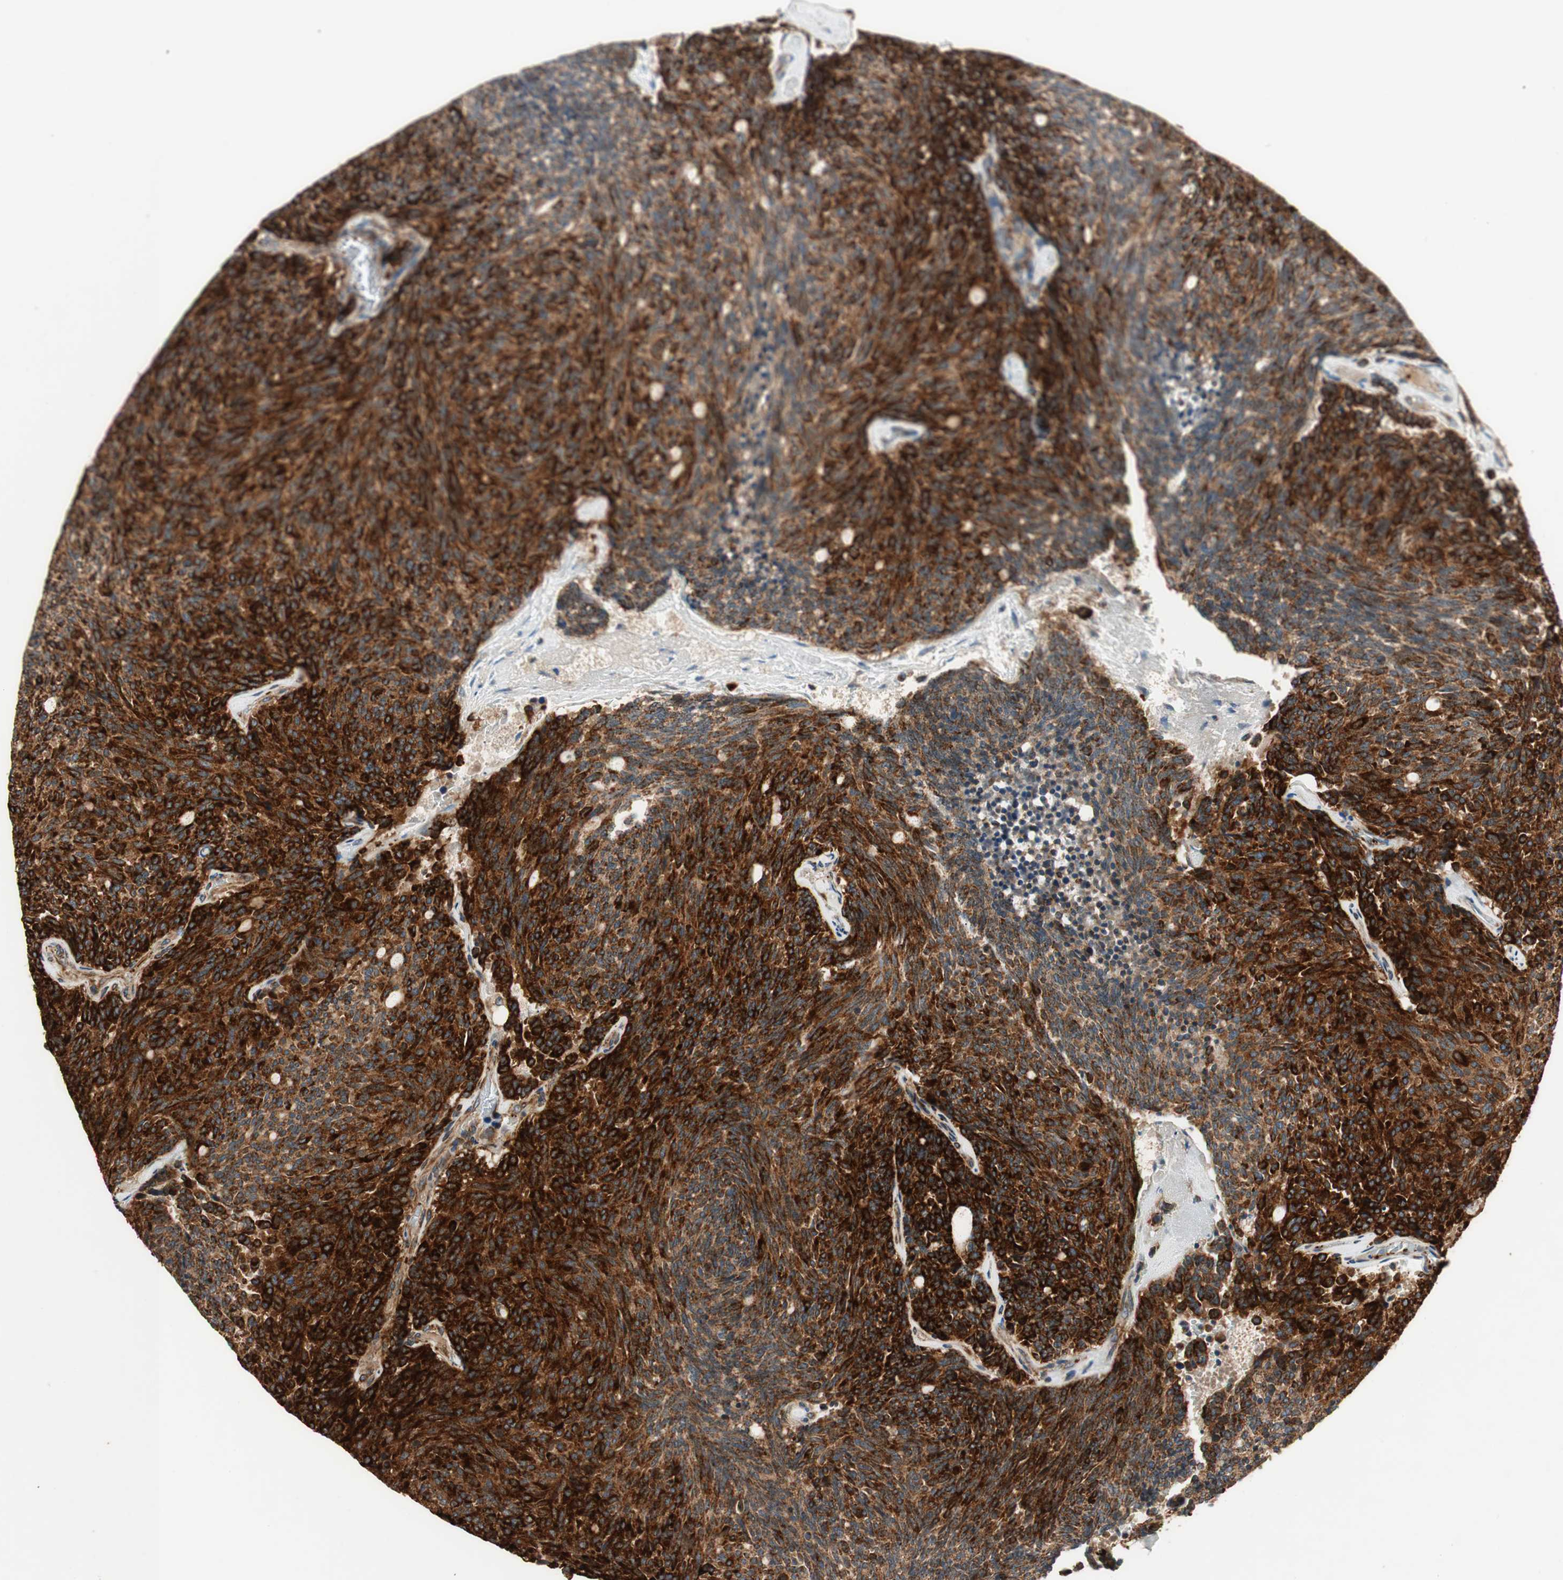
{"staining": {"intensity": "strong", "quantity": ">75%", "location": "cytoplasmic/membranous"}, "tissue": "carcinoid", "cell_type": "Tumor cells", "image_type": "cancer", "snomed": [{"axis": "morphology", "description": "Carcinoid, malignant, NOS"}, {"axis": "topography", "description": "Pancreas"}], "caption": "Immunohistochemical staining of carcinoid exhibits high levels of strong cytoplasmic/membranous protein staining in approximately >75% of tumor cells. (Brightfield microscopy of DAB IHC at high magnification).", "gene": "AKAP1", "patient": {"sex": "female", "age": 54}}